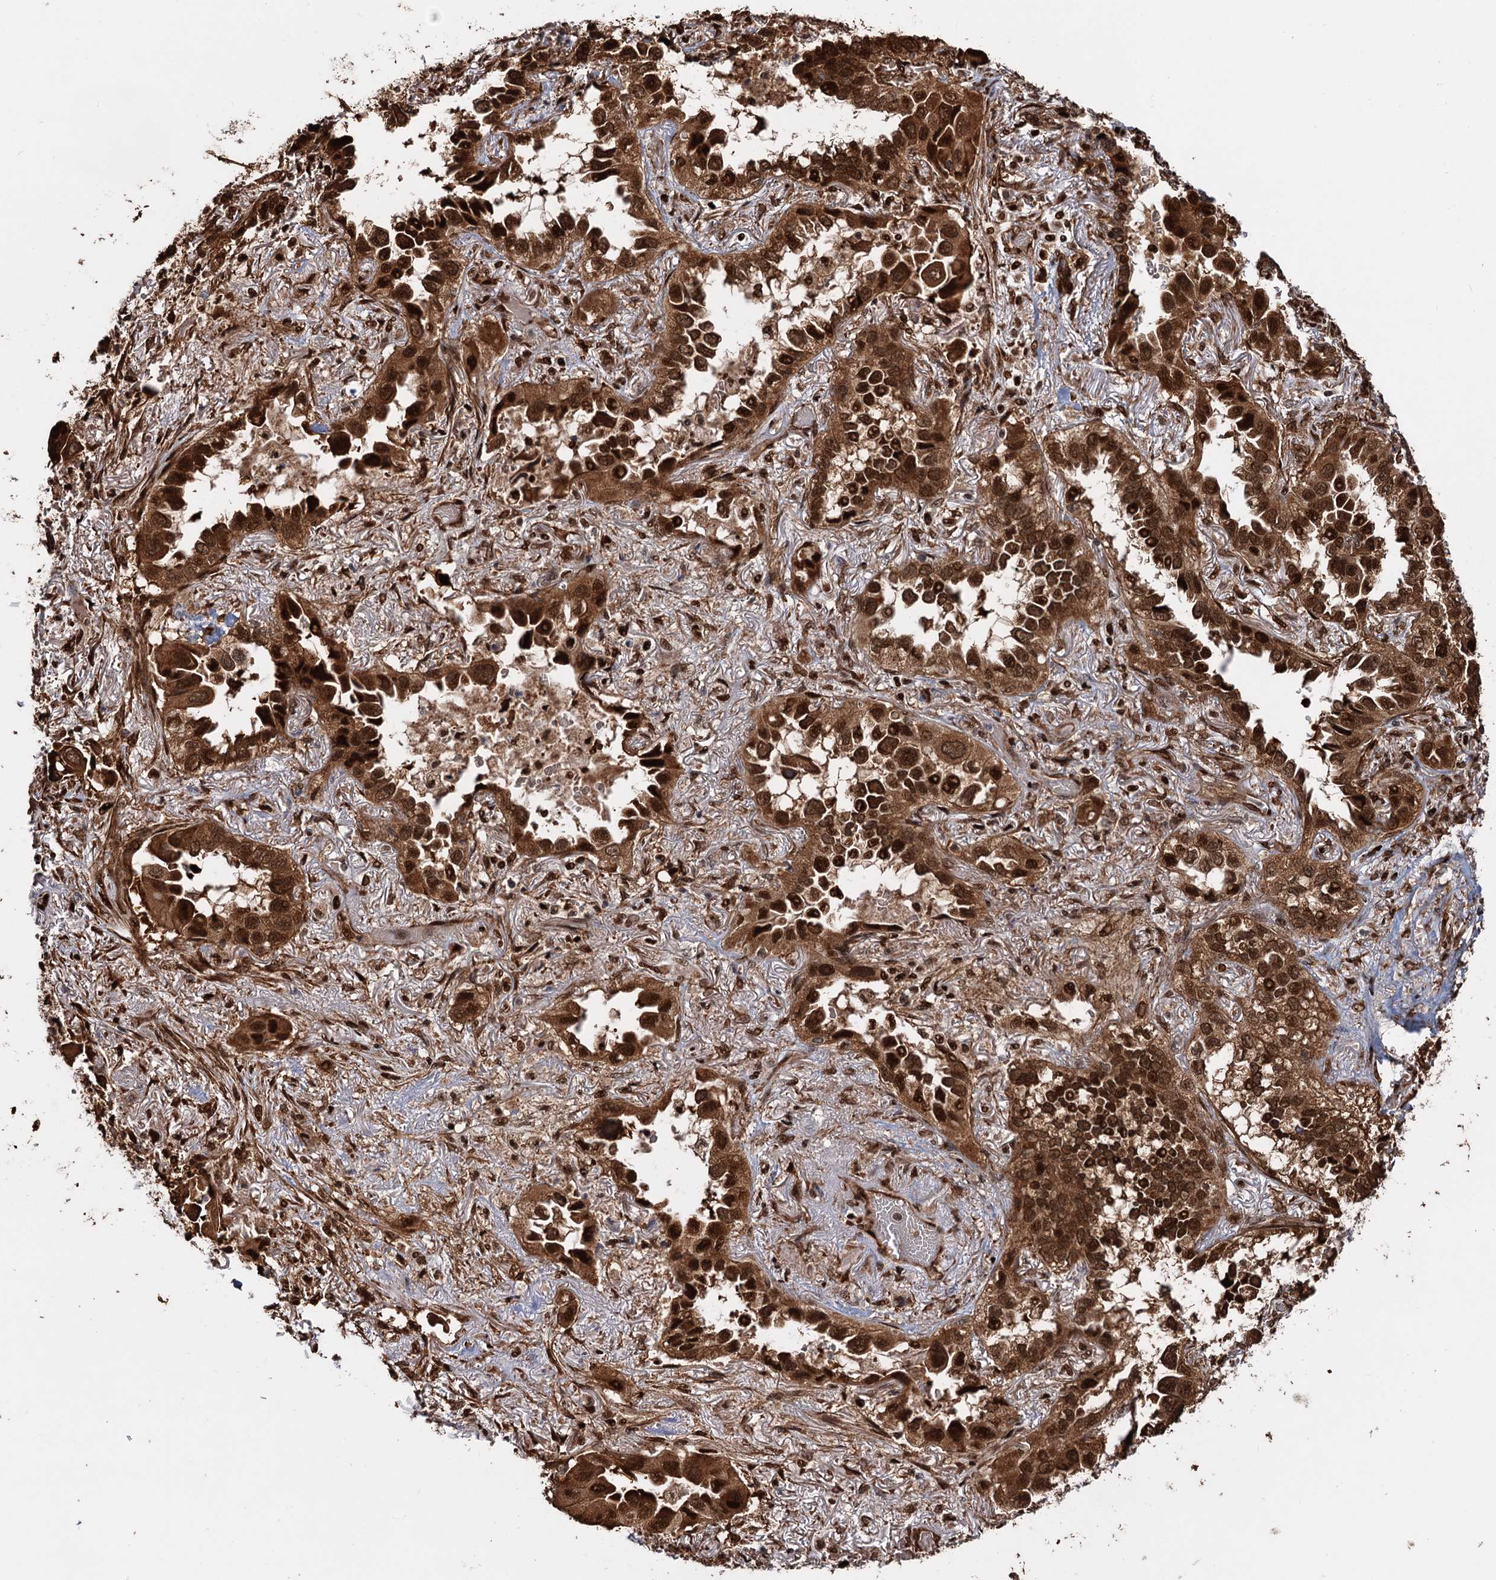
{"staining": {"intensity": "strong", "quantity": ">75%", "location": "cytoplasmic/membranous,nuclear"}, "tissue": "lung cancer", "cell_type": "Tumor cells", "image_type": "cancer", "snomed": [{"axis": "morphology", "description": "Adenocarcinoma, NOS"}, {"axis": "topography", "description": "Lung"}], "caption": "The immunohistochemical stain labels strong cytoplasmic/membranous and nuclear staining in tumor cells of adenocarcinoma (lung) tissue.", "gene": "SNRNP25", "patient": {"sex": "female", "age": 76}}